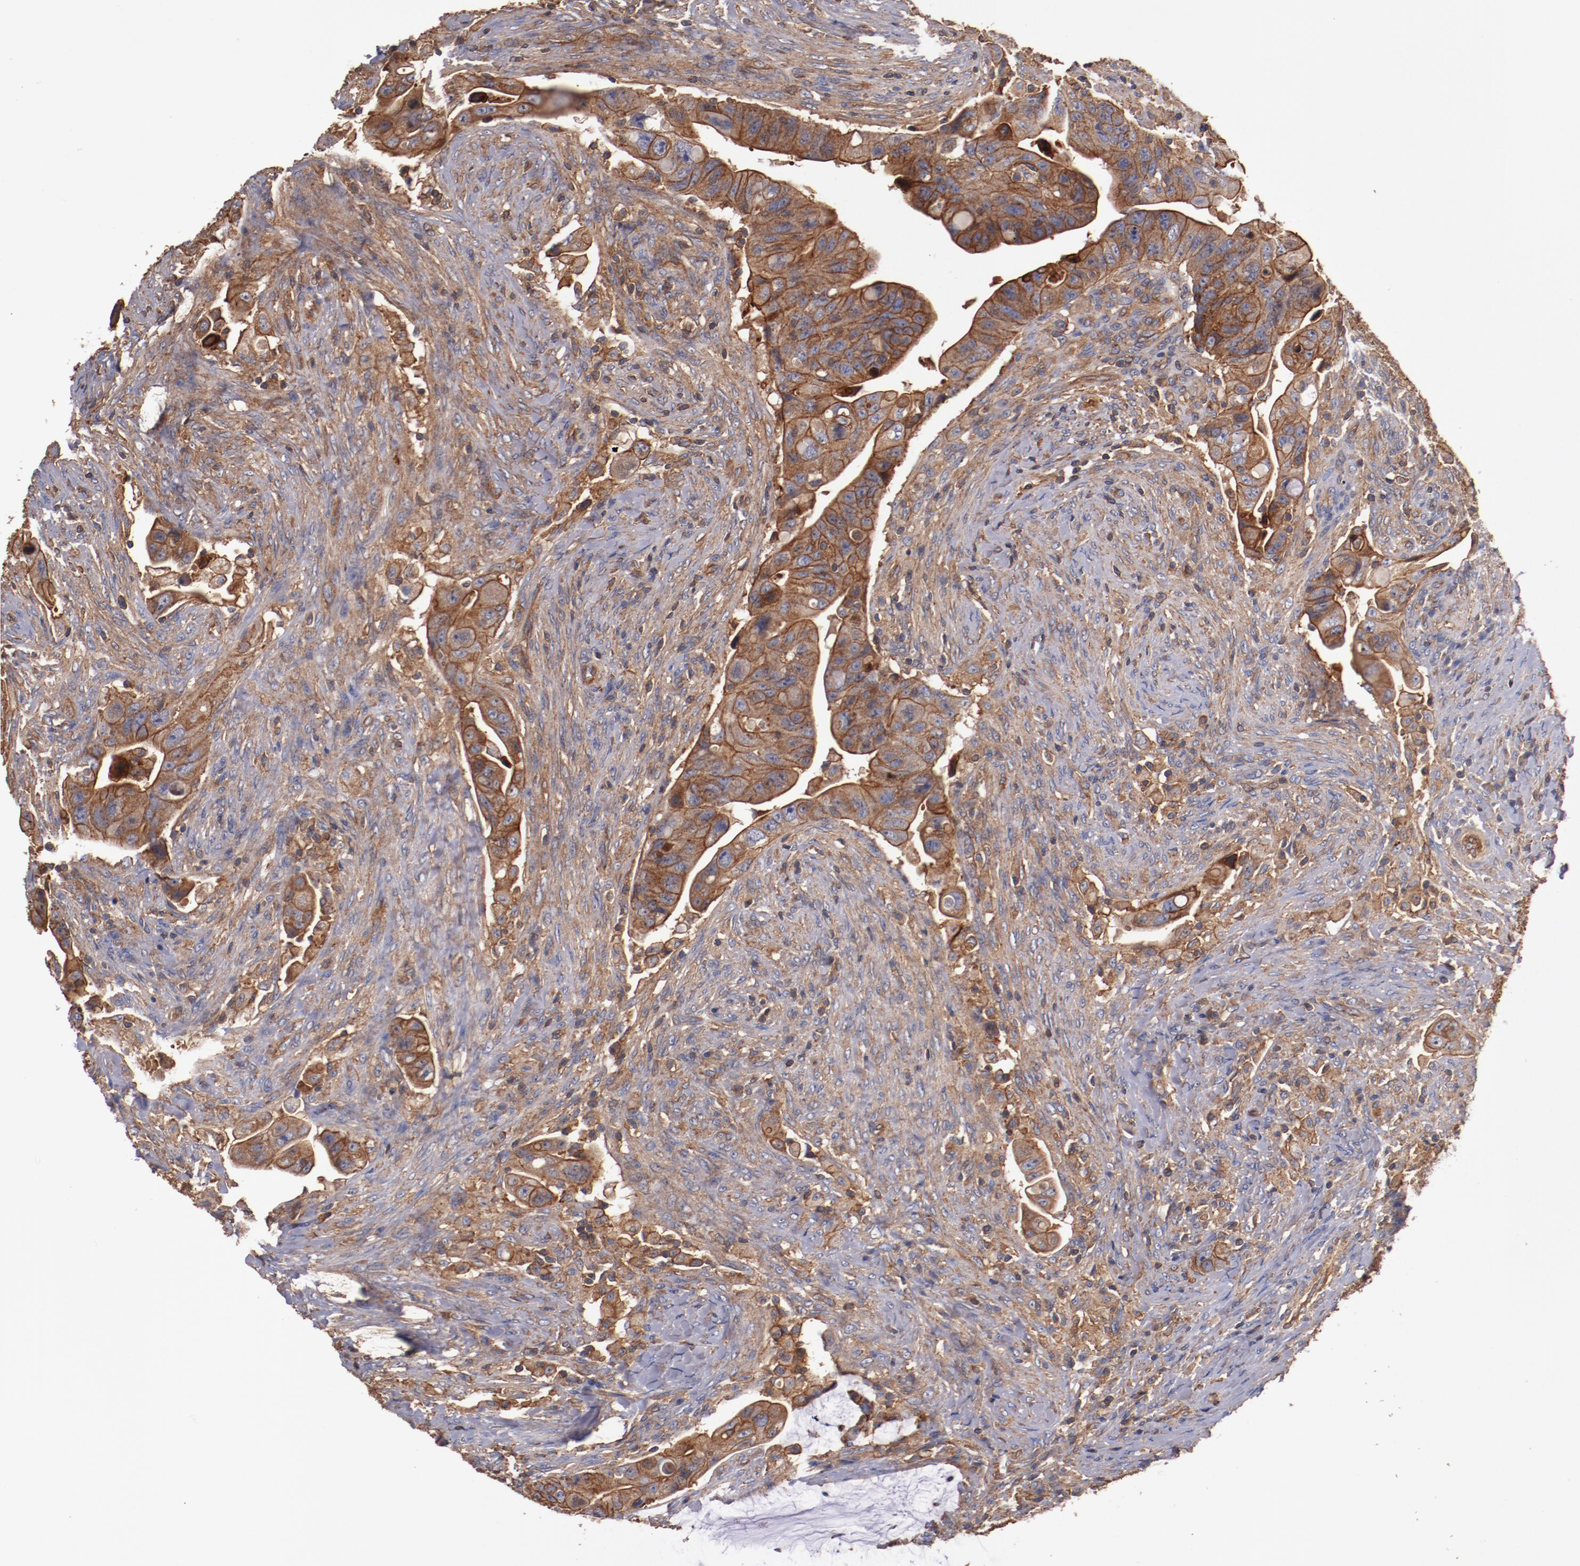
{"staining": {"intensity": "strong", "quantity": ">75%", "location": "cytoplasmic/membranous"}, "tissue": "colorectal cancer", "cell_type": "Tumor cells", "image_type": "cancer", "snomed": [{"axis": "morphology", "description": "Adenocarcinoma, NOS"}, {"axis": "topography", "description": "Rectum"}], "caption": "Brown immunohistochemical staining in adenocarcinoma (colorectal) exhibits strong cytoplasmic/membranous positivity in approximately >75% of tumor cells.", "gene": "TMOD3", "patient": {"sex": "female", "age": 71}}